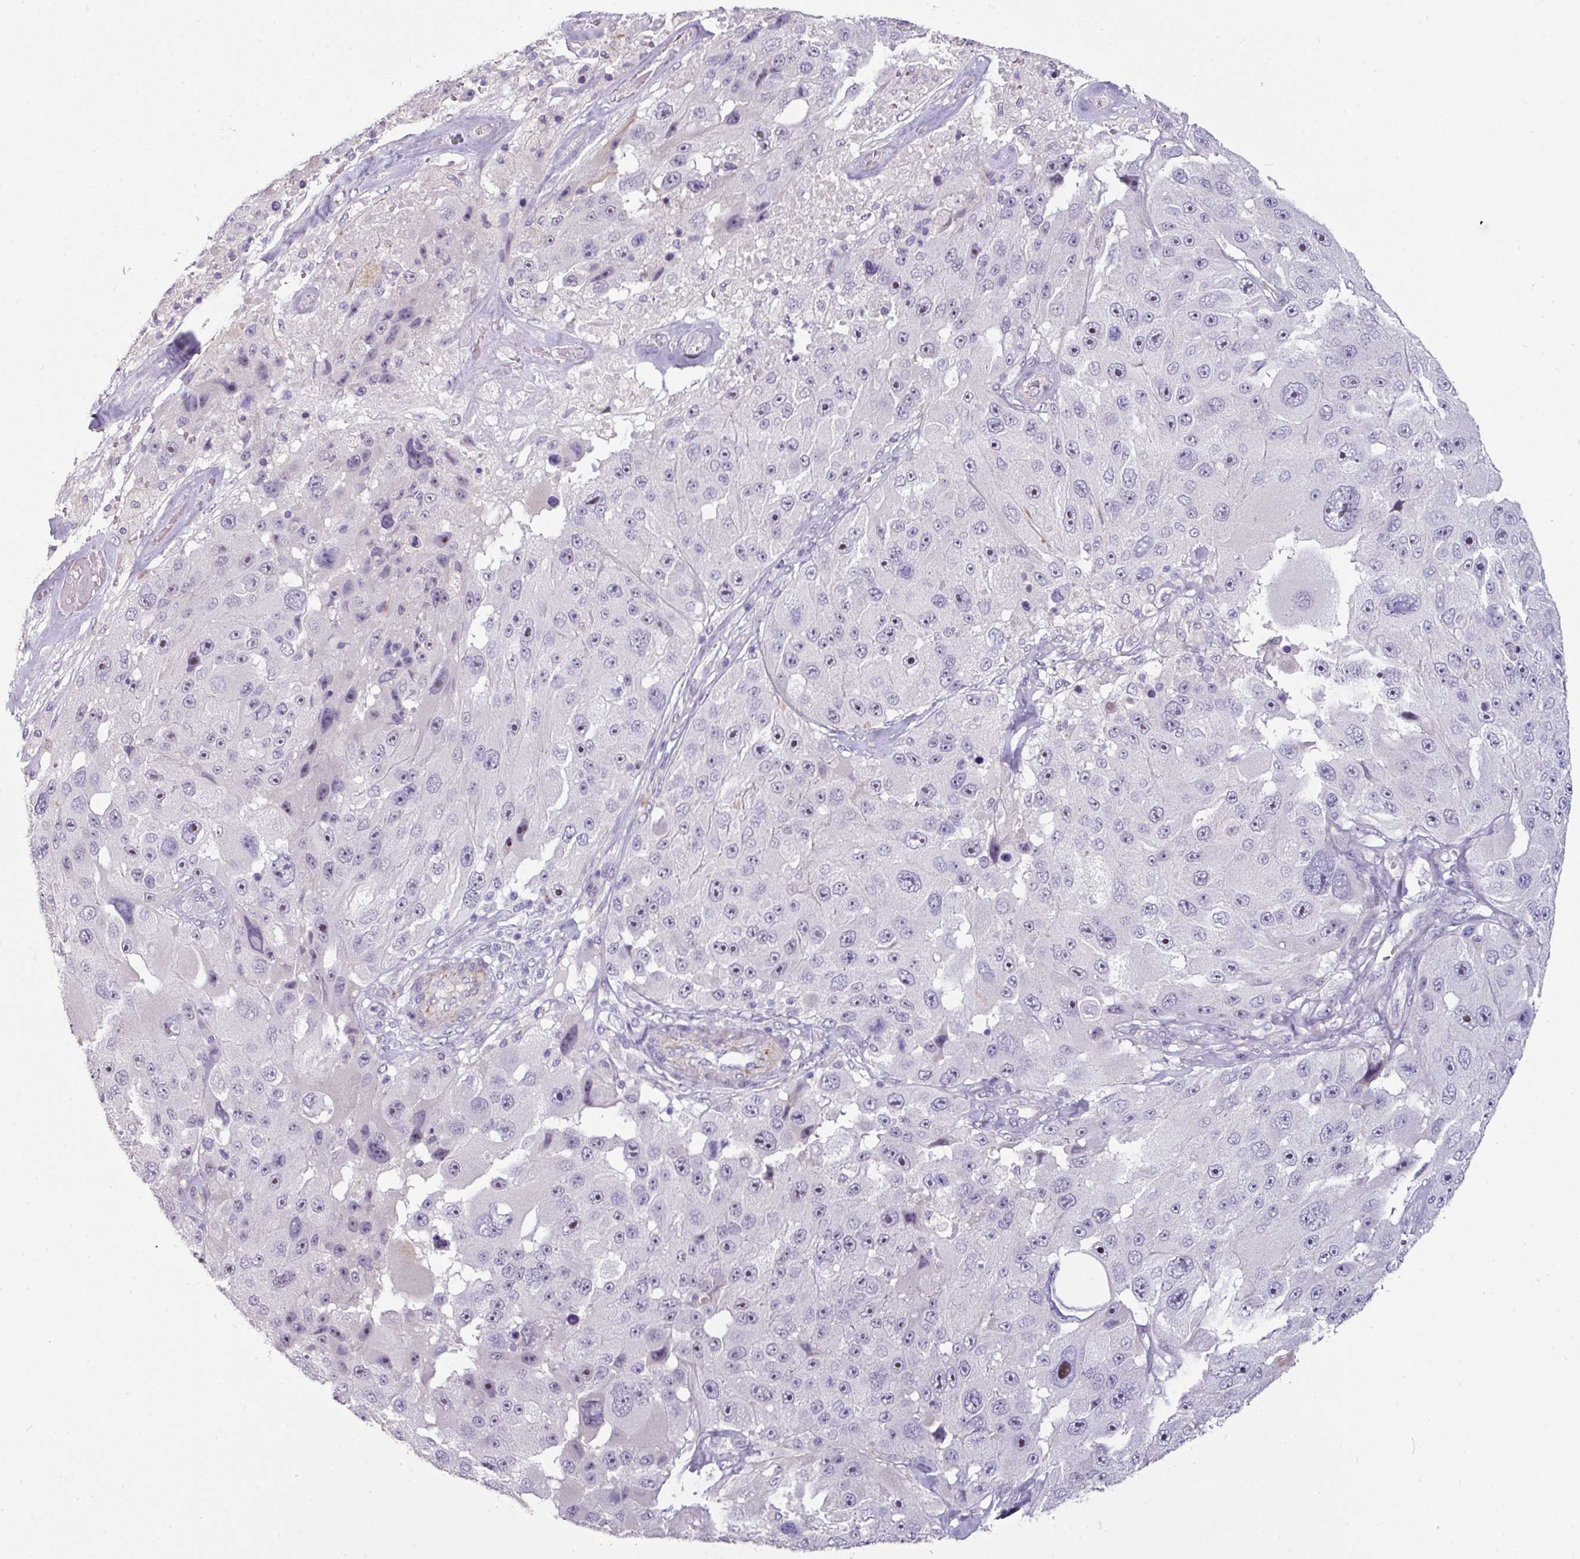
{"staining": {"intensity": "negative", "quantity": "none", "location": "none"}, "tissue": "melanoma", "cell_type": "Tumor cells", "image_type": "cancer", "snomed": [{"axis": "morphology", "description": "Malignant melanoma, Metastatic site"}, {"axis": "topography", "description": "Lymph node"}], "caption": "Immunohistochemical staining of melanoma exhibits no significant positivity in tumor cells.", "gene": "EYA3", "patient": {"sex": "male", "age": 62}}